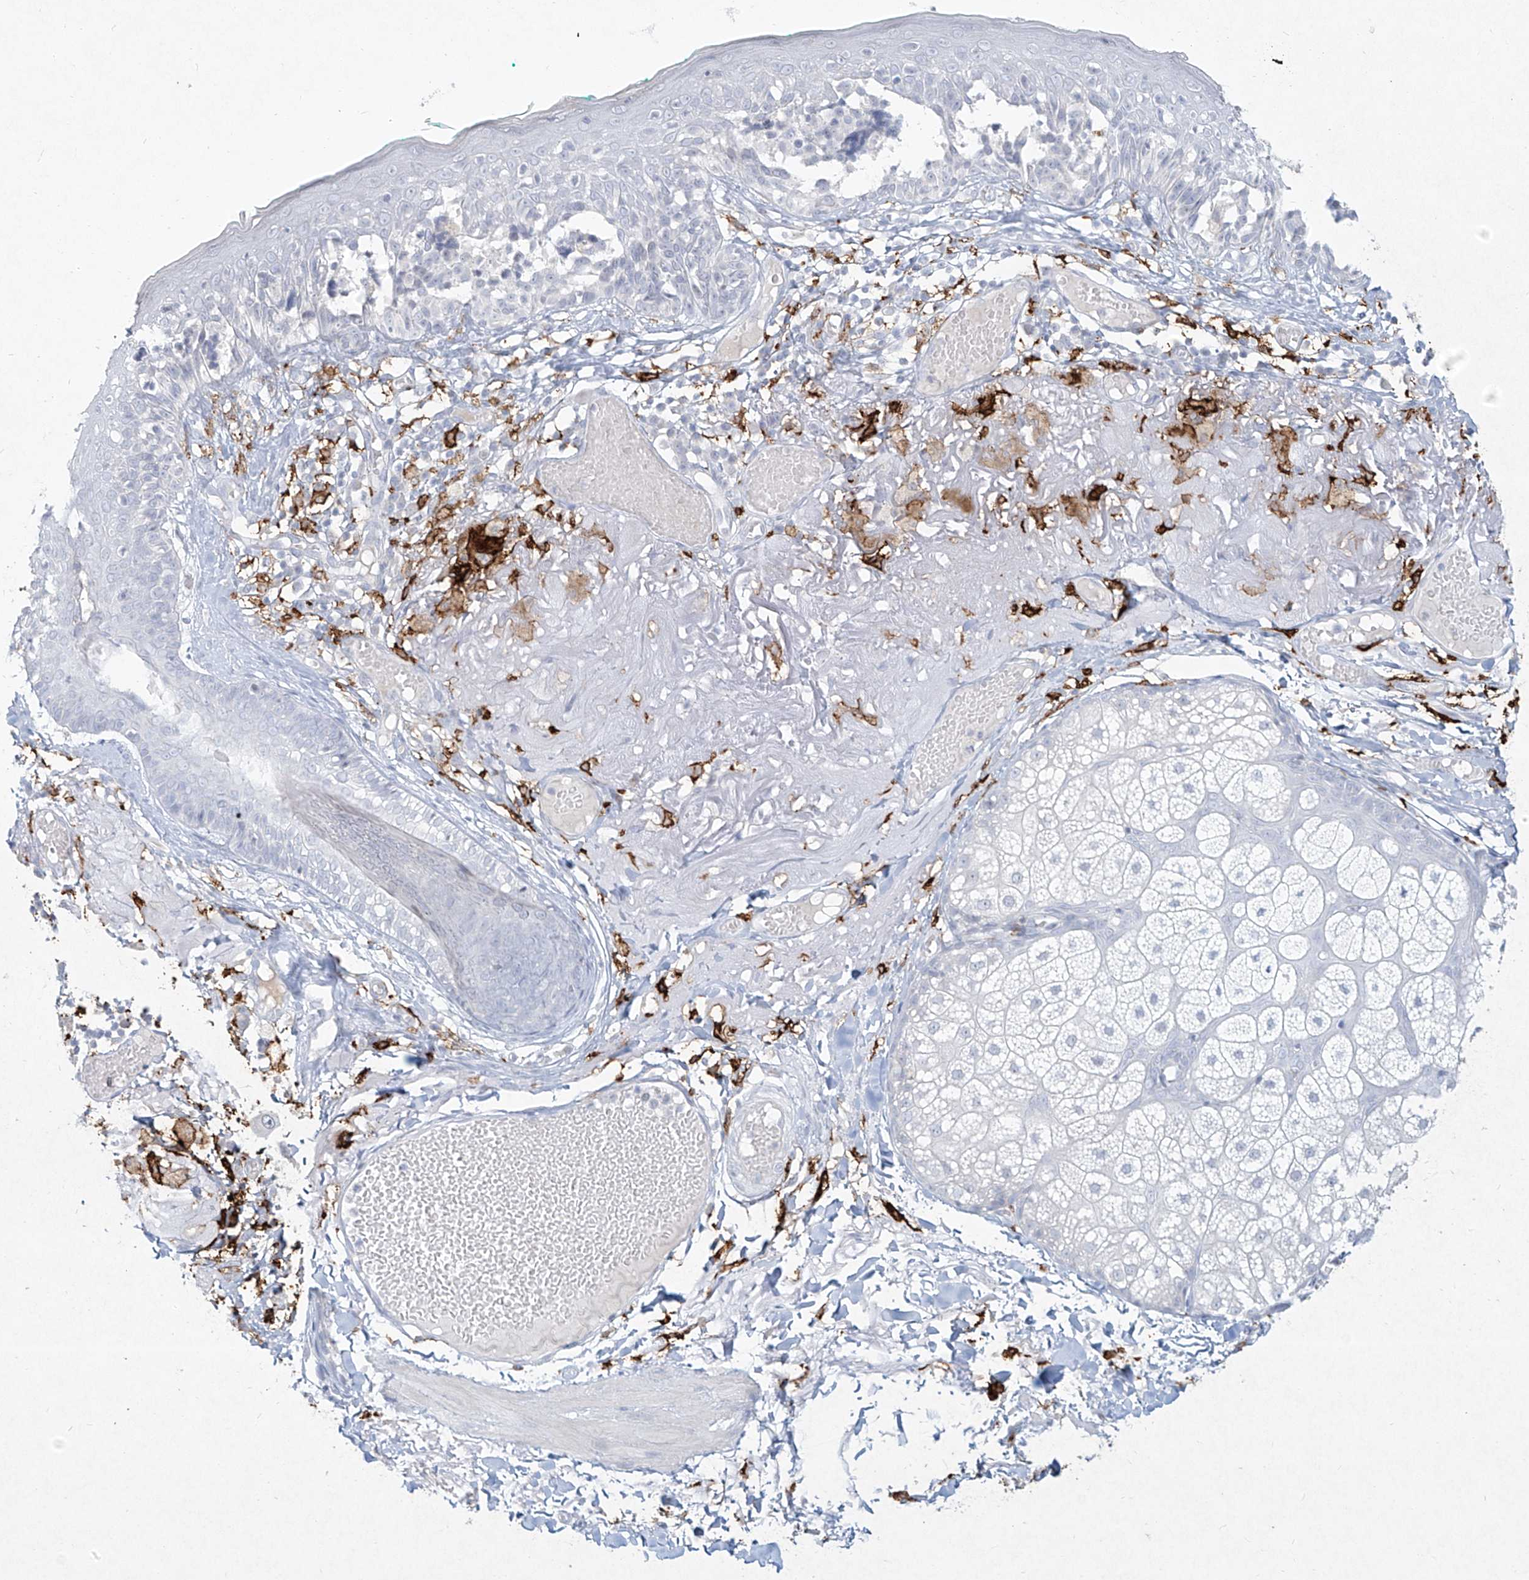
{"staining": {"intensity": "negative", "quantity": "none", "location": "none"}, "tissue": "melanoma", "cell_type": "Tumor cells", "image_type": "cancer", "snomed": [{"axis": "morphology", "description": "Malignant melanoma in situ"}, {"axis": "morphology", "description": "Malignant melanoma, NOS"}, {"axis": "topography", "description": "Skin"}], "caption": "Tumor cells show no significant expression in malignant melanoma in situ.", "gene": "CD209", "patient": {"sex": "female", "age": 88}}